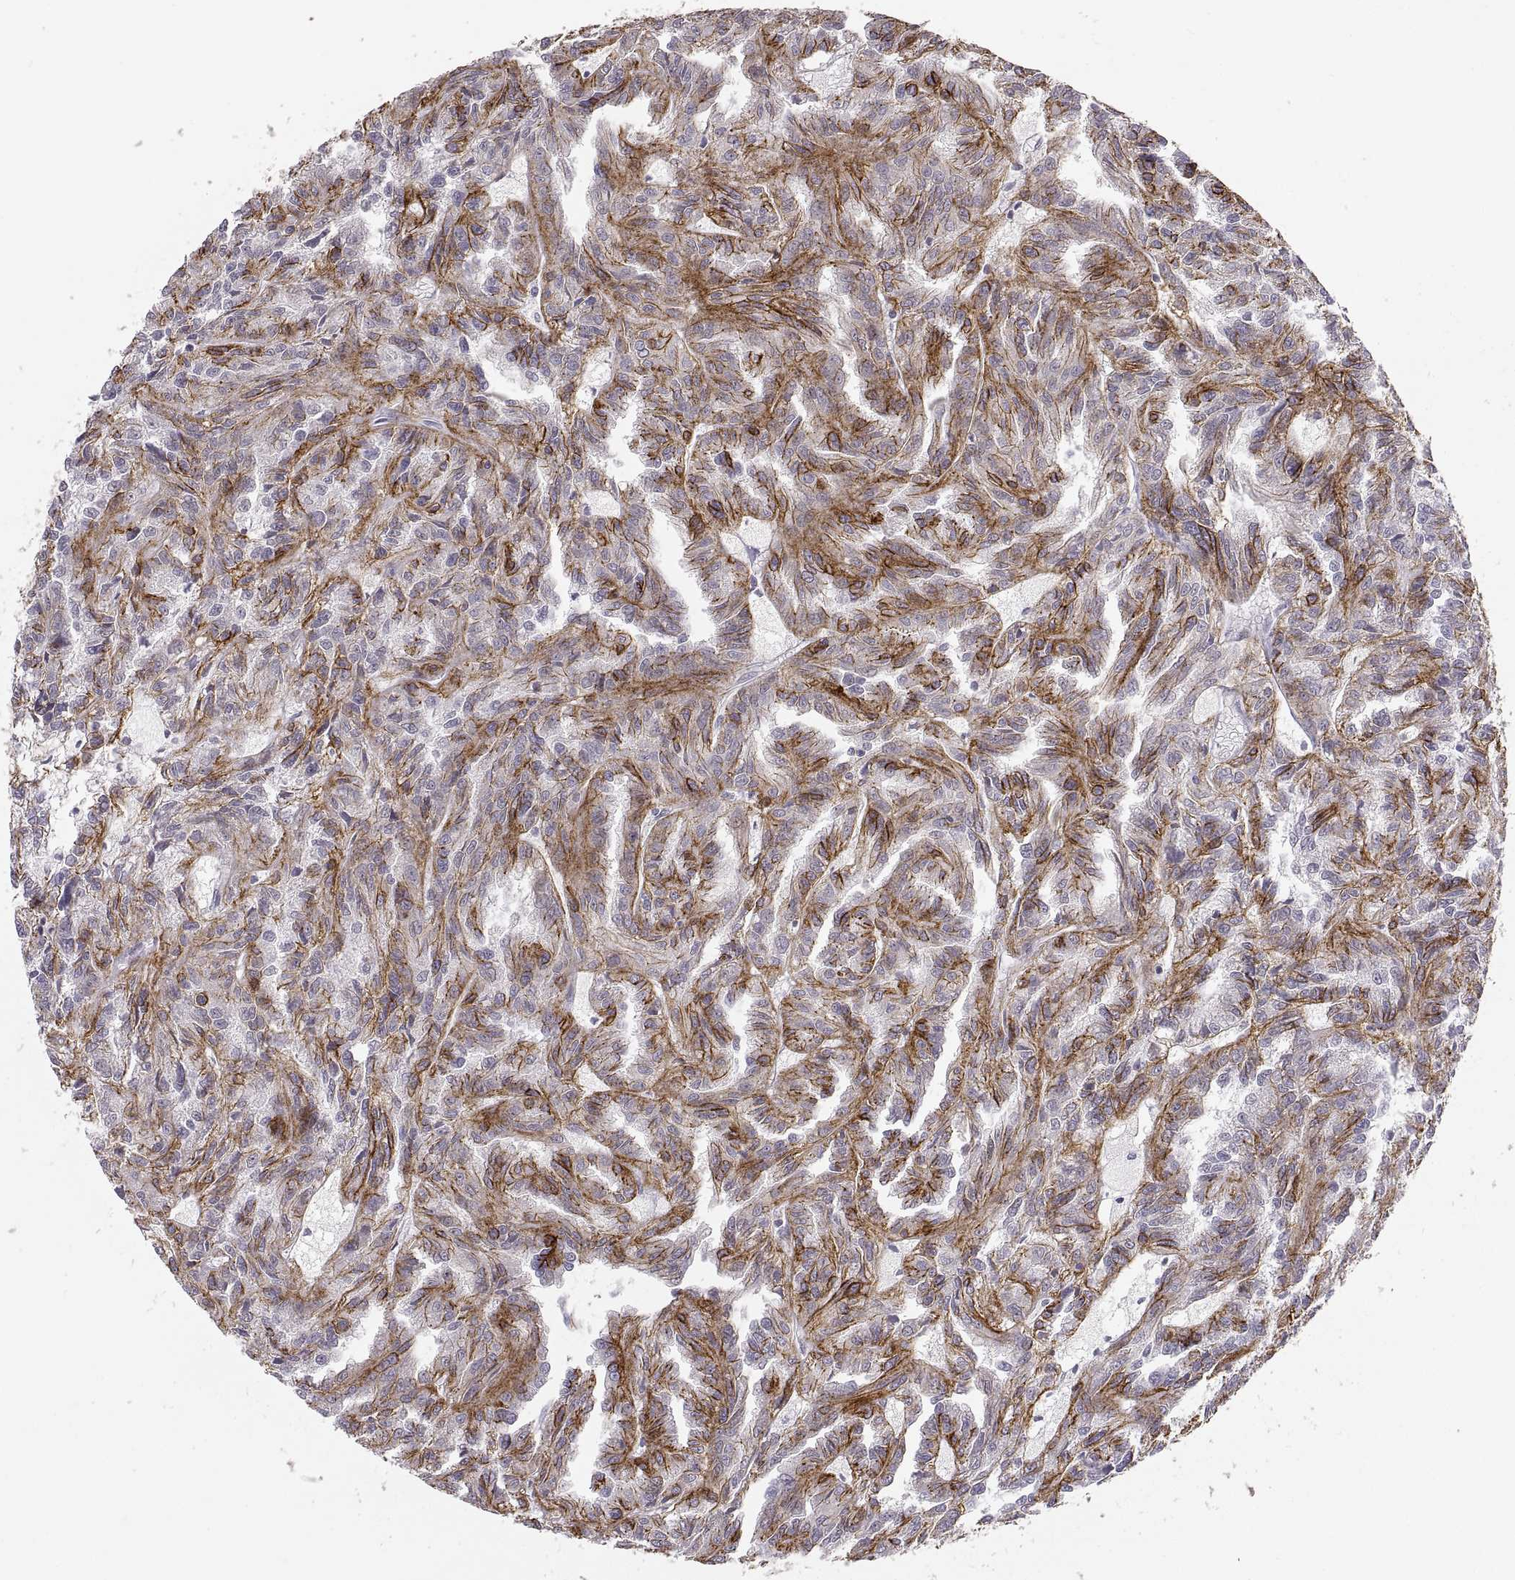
{"staining": {"intensity": "strong", "quantity": "25%-75%", "location": "cytoplasmic/membranous"}, "tissue": "renal cancer", "cell_type": "Tumor cells", "image_type": "cancer", "snomed": [{"axis": "morphology", "description": "Adenocarcinoma, NOS"}, {"axis": "topography", "description": "Kidney"}], "caption": "Brown immunohistochemical staining in human renal cancer (adenocarcinoma) demonstrates strong cytoplasmic/membranous expression in about 25%-75% of tumor cells.", "gene": "CDH2", "patient": {"sex": "male", "age": 79}}